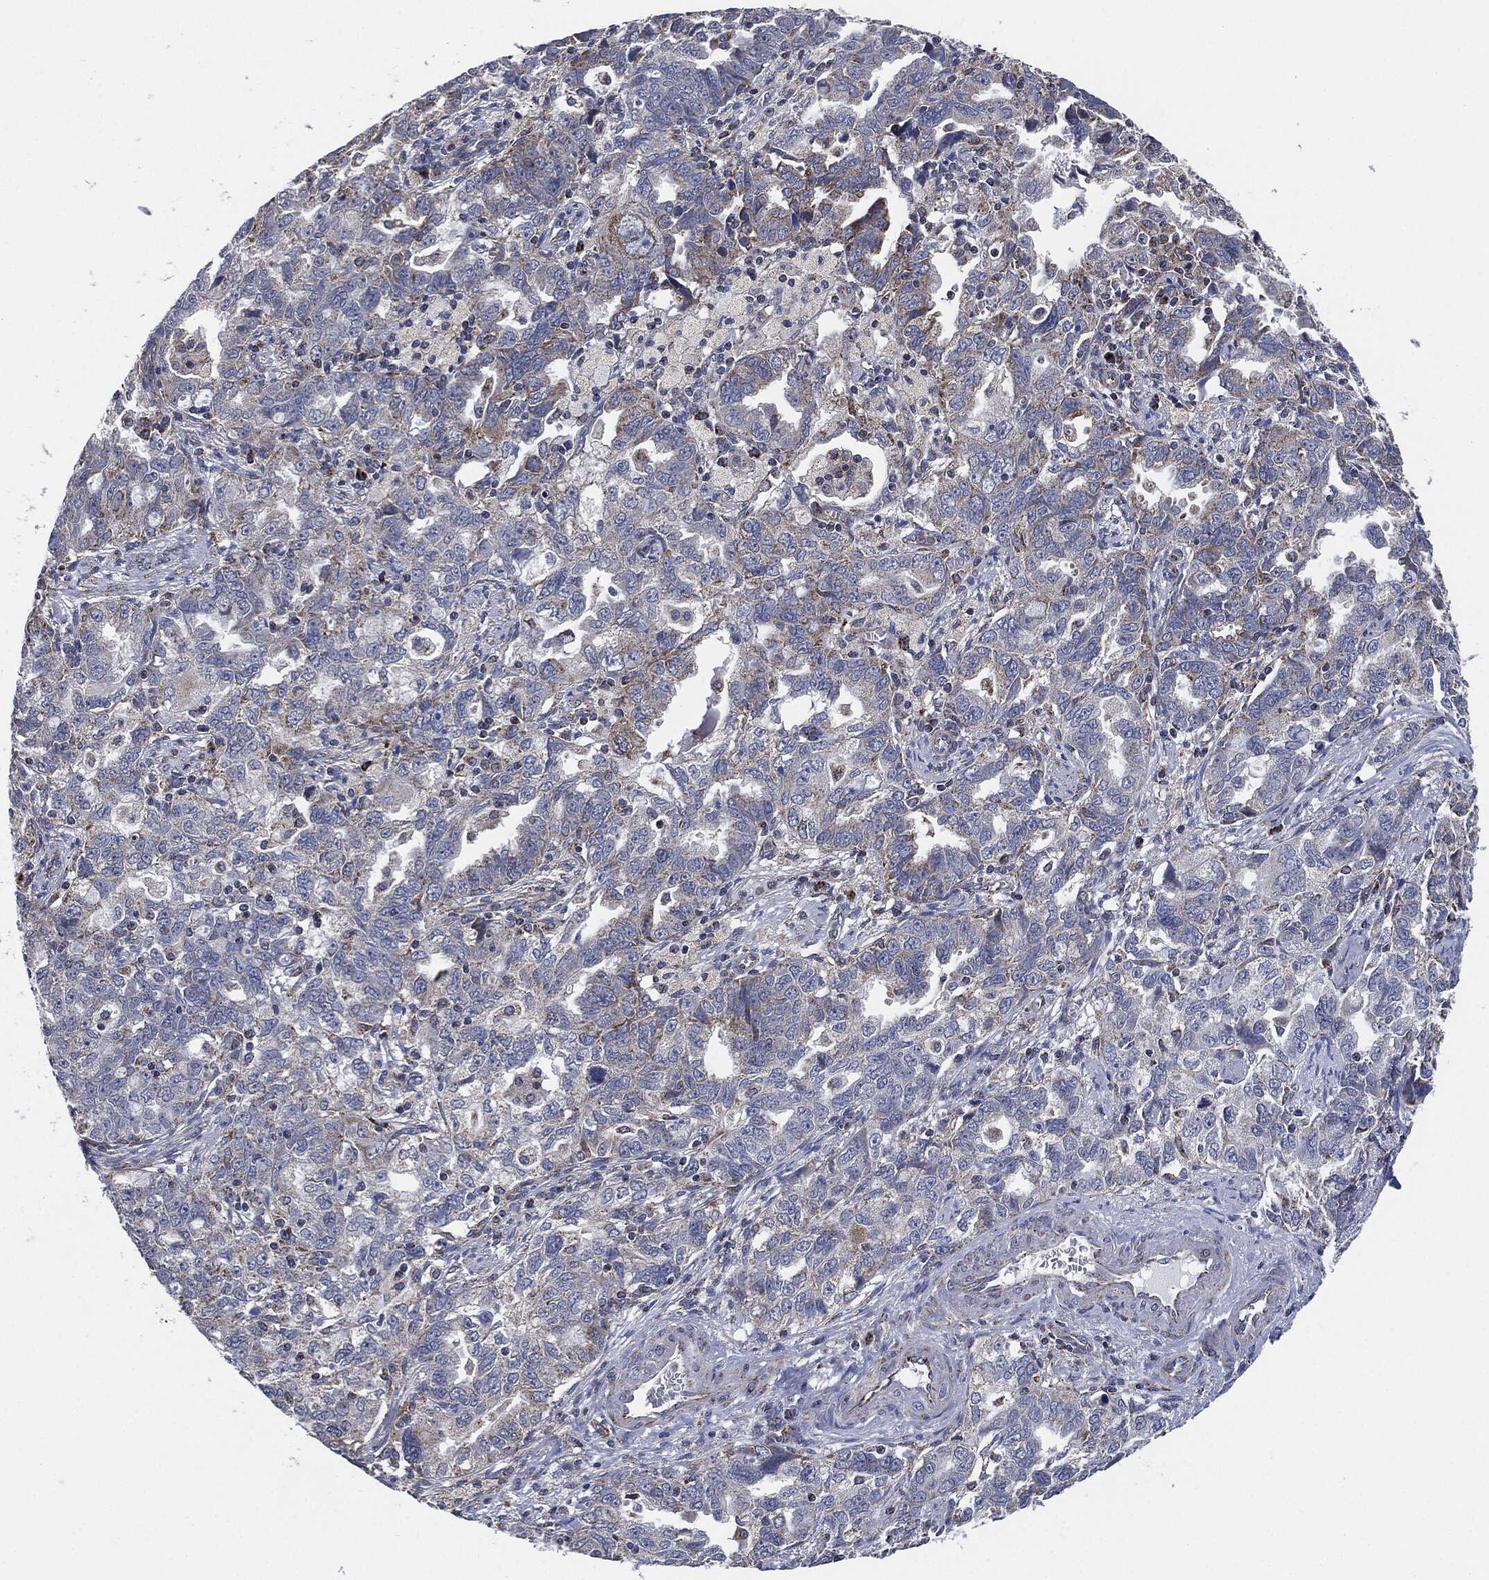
{"staining": {"intensity": "weak", "quantity": "<25%", "location": "cytoplasmic/membranous"}, "tissue": "ovarian cancer", "cell_type": "Tumor cells", "image_type": "cancer", "snomed": [{"axis": "morphology", "description": "Cystadenocarcinoma, serous, NOS"}, {"axis": "topography", "description": "Ovary"}], "caption": "There is no significant positivity in tumor cells of ovarian cancer.", "gene": "NDUFV2", "patient": {"sex": "female", "age": 51}}